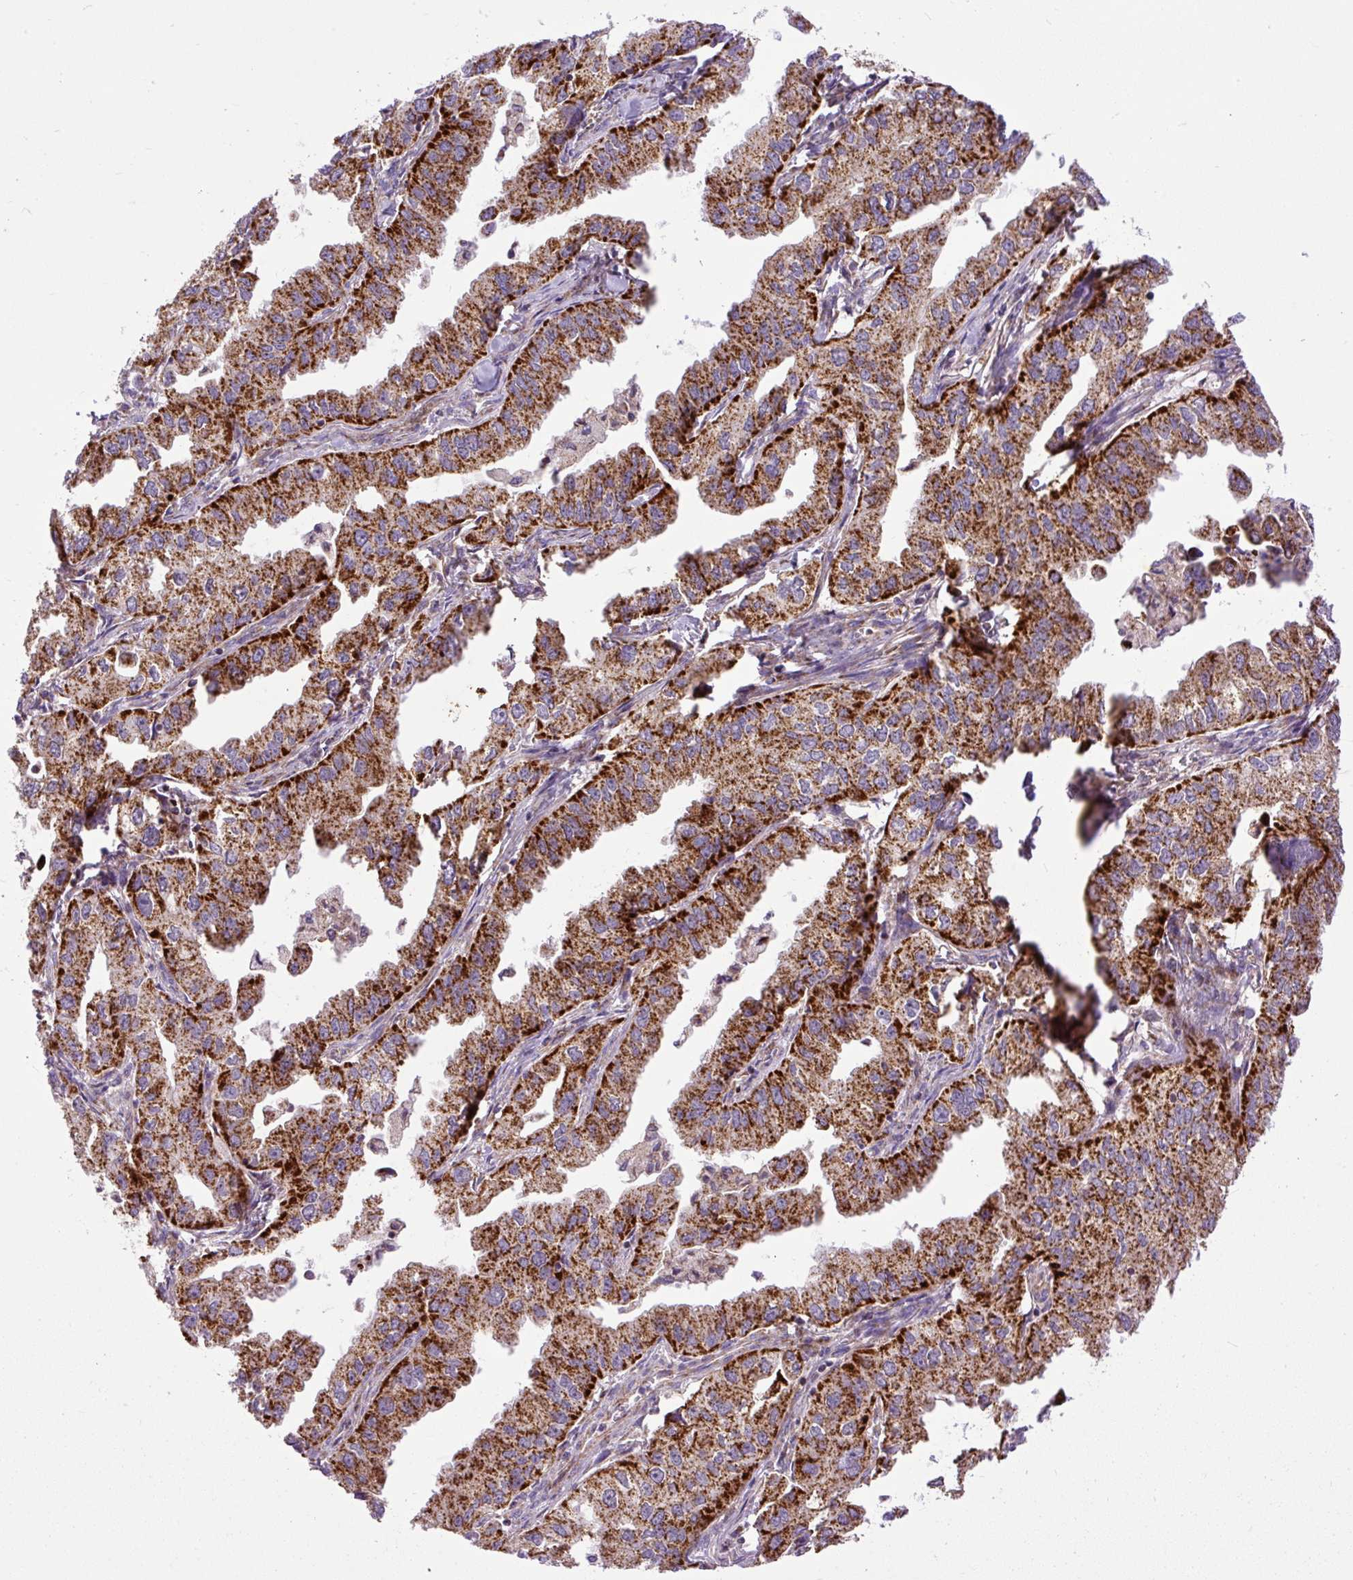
{"staining": {"intensity": "strong", "quantity": ">75%", "location": "cytoplasmic/membranous"}, "tissue": "lung cancer", "cell_type": "Tumor cells", "image_type": "cancer", "snomed": [{"axis": "morphology", "description": "Adenocarcinoma, NOS"}, {"axis": "topography", "description": "Lung"}], "caption": "Lung cancer (adenocarcinoma) tissue exhibits strong cytoplasmic/membranous staining in approximately >75% of tumor cells, visualized by immunohistochemistry.", "gene": "TOMM40", "patient": {"sex": "male", "age": 48}}